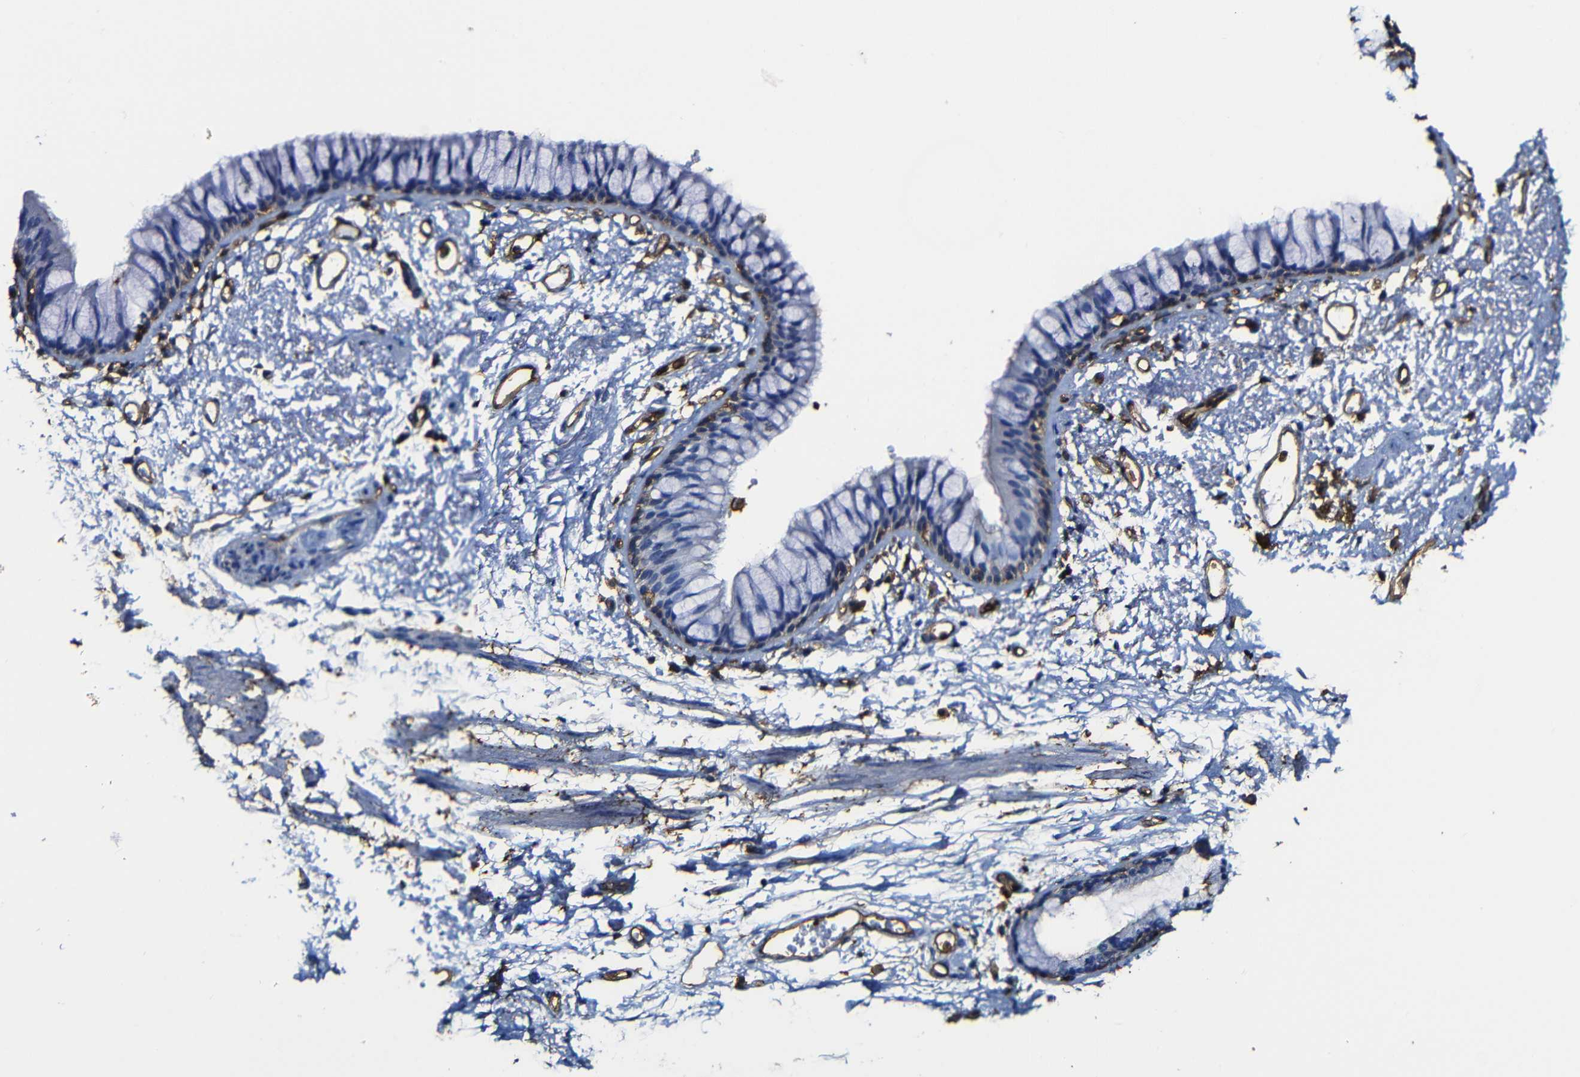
{"staining": {"intensity": "negative", "quantity": "none", "location": "none"}, "tissue": "adipose tissue", "cell_type": "Adipocytes", "image_type": "normal", "snomed": [{"axis": "morphology", "description": "Normal tissue, NOS"}, {"axis": "topography", "description": "Bronchus"}], "caption": "There is no significant positivity in adipocytes of adipose tissue. (Stains: DAB IHC with hematoxylin counter stain, Microscopy: brightfield microscopy at high magnification).", "gene": "MSN", "patient": {"sex": "female", "age": 73}}